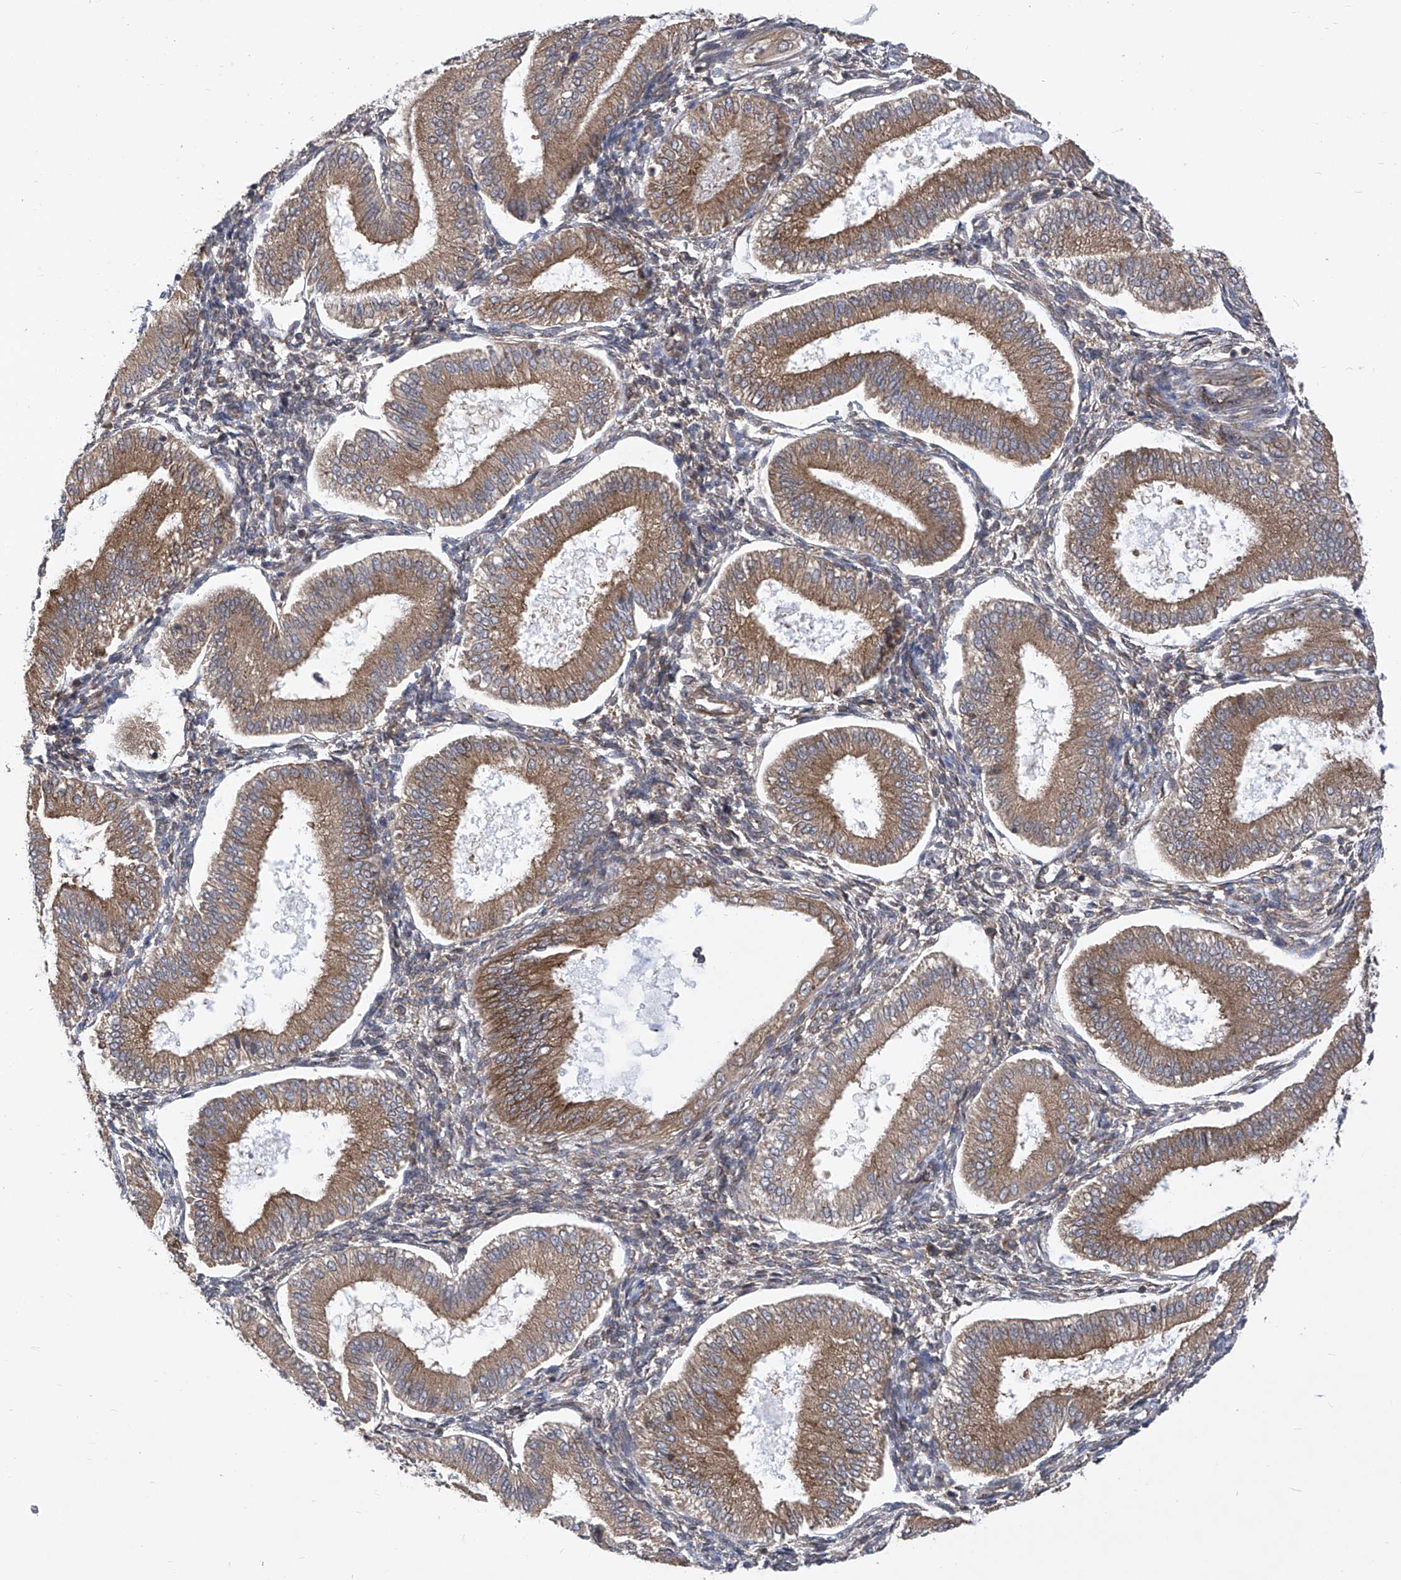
{"staining": {"intensity": "weak", "quantity": "25%-75%", "location": "cytoplasmic/membranous"}, "tissue": "endometrium", "cell_type": "Cells in endometrial stroma", "image_type": "normal", "snomed": [{"axis": "morphology", "description": "Normal tissue, NOS"}, {"axis": "topography", "description": "Endometrium"}], "caption": "Immunohistochemical staining of normal endometrium exhibits 25%-75% levels of weak cytoplasmic/membranous protein positivity in about 25%-75% of cells in endometrial stroma. The protein of interest is shown in brown color, while the nuclei are stained blue.", "gene": "EIF3M", "patient": {"sex": "female", "age": 39}}